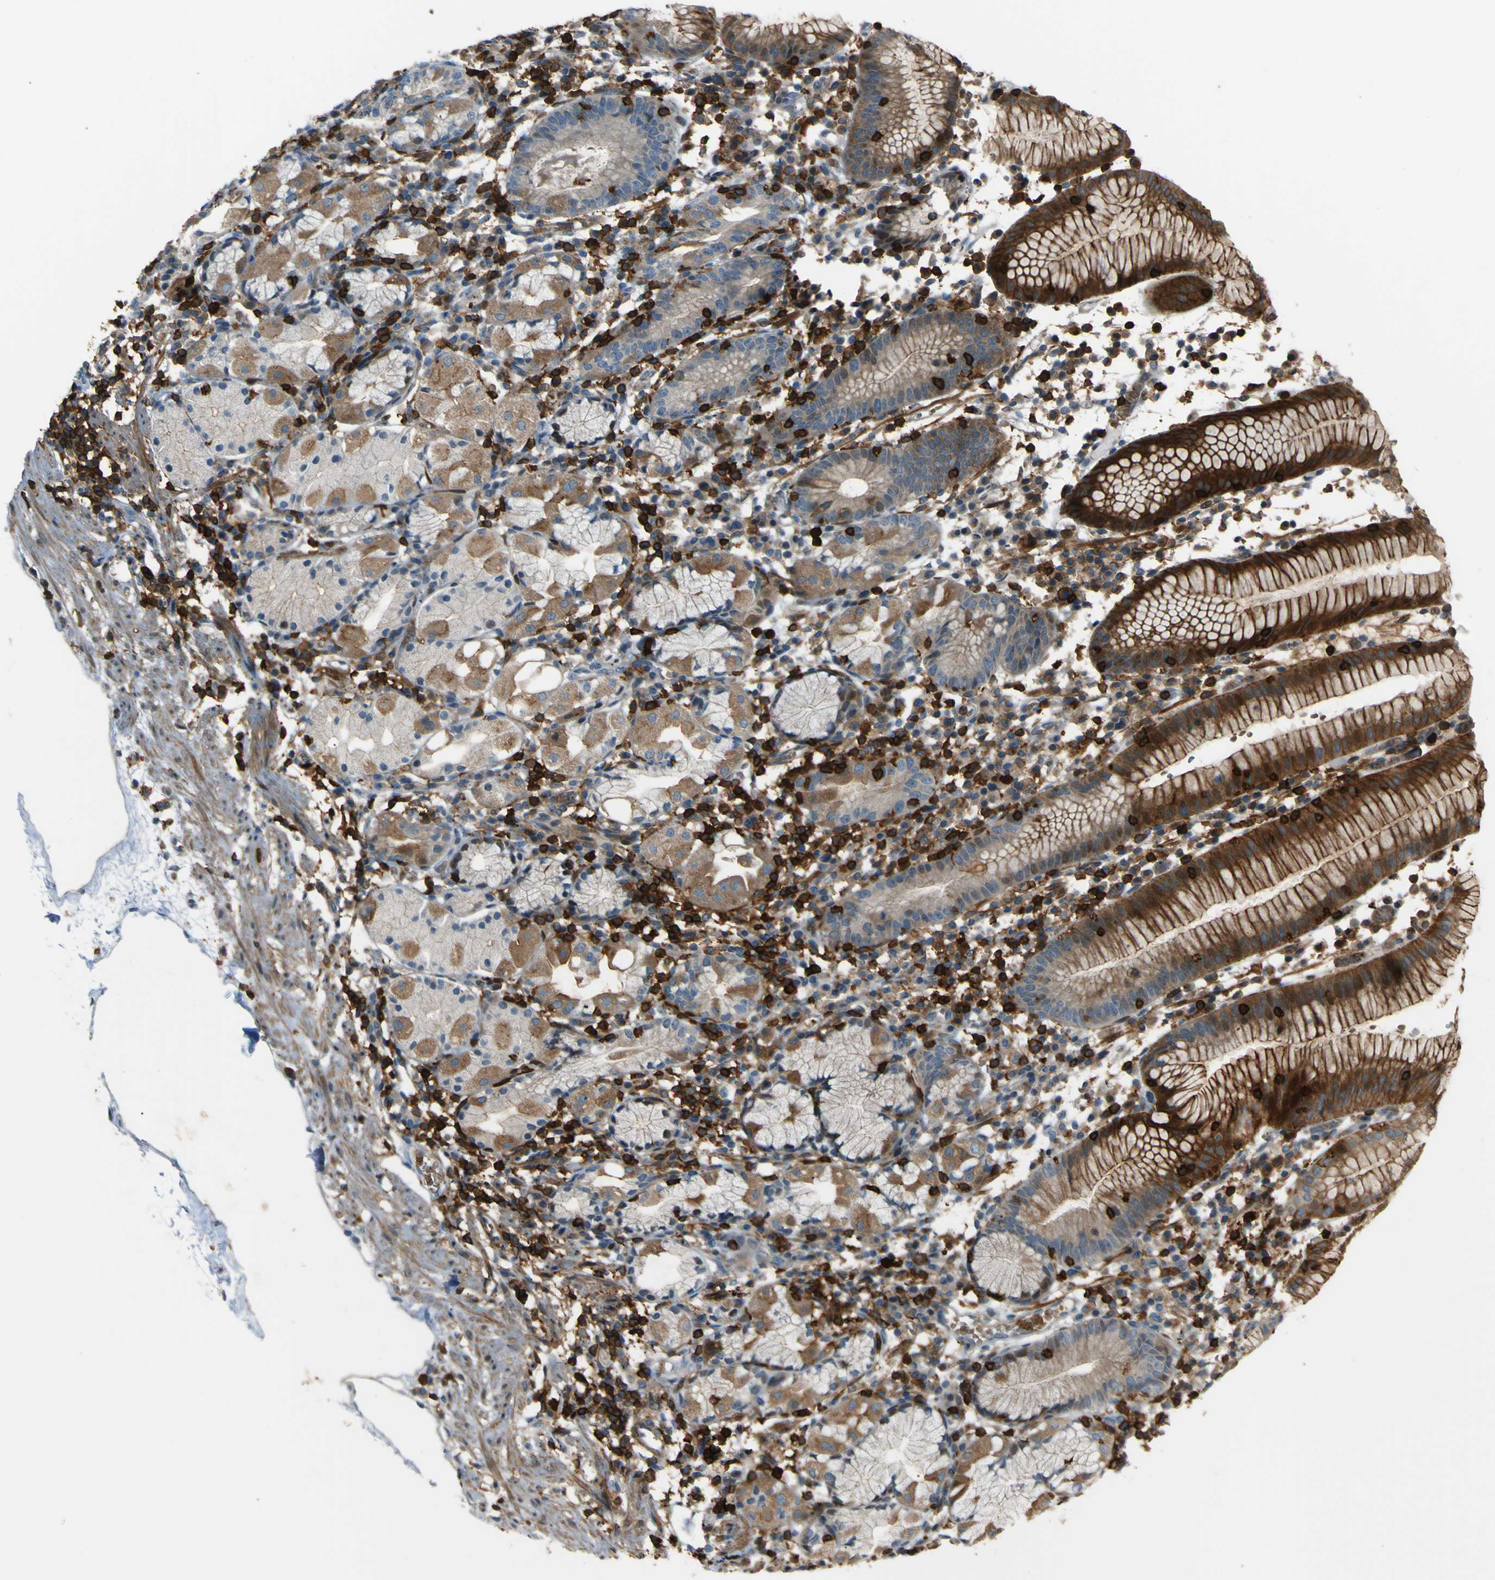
{"staining": {"intensity": "strong", "quantity": "25%-75%", "location": "cytoplasmic/membranous"}, "tissue": "stomach", "cell_type": "Glandular cells", "image_type": "normal", "snomed": [{"axis": "morphology", "description": "Normal tissue, NOS"}, {"axis": "topography", "description": "Stomach"}, {"axis": "topography", "description": "Stomach, lower"}], "caption": "Immunohistochemical staining of unremarkable stomach demonstrates 25%-75% levels of strong cytoplasmic/membranous protein positivity in about 25%-75% of glandular cells. The protein of interest is stained brown, and the nuclei are stained in blue (DAB IHC with brightfield microscopy, high magnification).", "gene": "PCDHB5", "patient": {"sex": "female", "age": 75}}